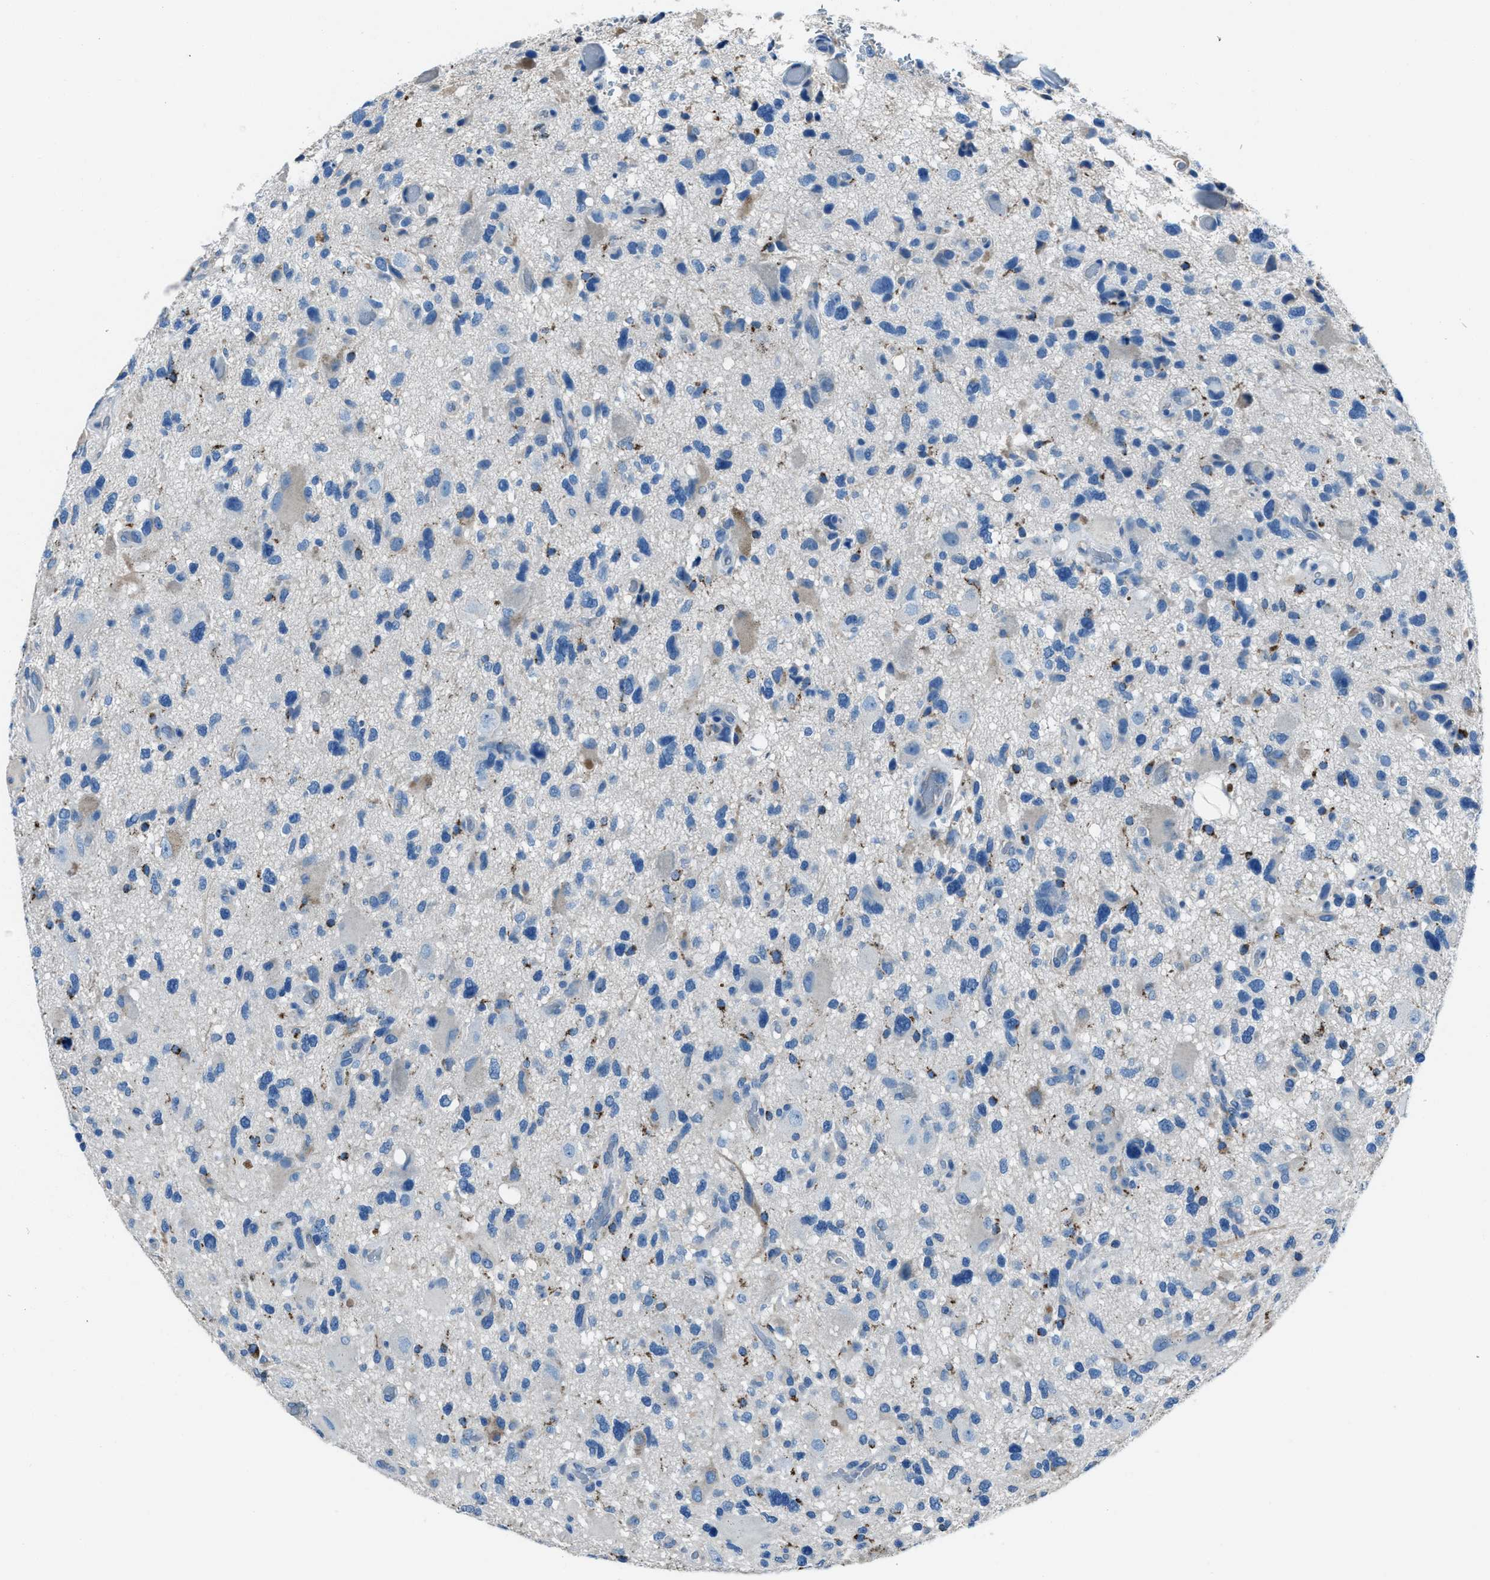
{"staining": {"intensity": "negative", "quantity": "none", "location": "none"}, "tissue": "glioma", "cell_type": "Tumor cells", "image_type": "cancer", "snomed": [{"axis": "morphology", "description": "Glioma, malignant, High grade"}, {"axis": "topography", "description": "Brain"}], "caption": "An immunohistochemistry (IHC) photomicrograph of glioma is shown. There is no staining in tumor cells of glioma.", "gene": "AMACR", "patient": {"sex": "male", "age": 33}}